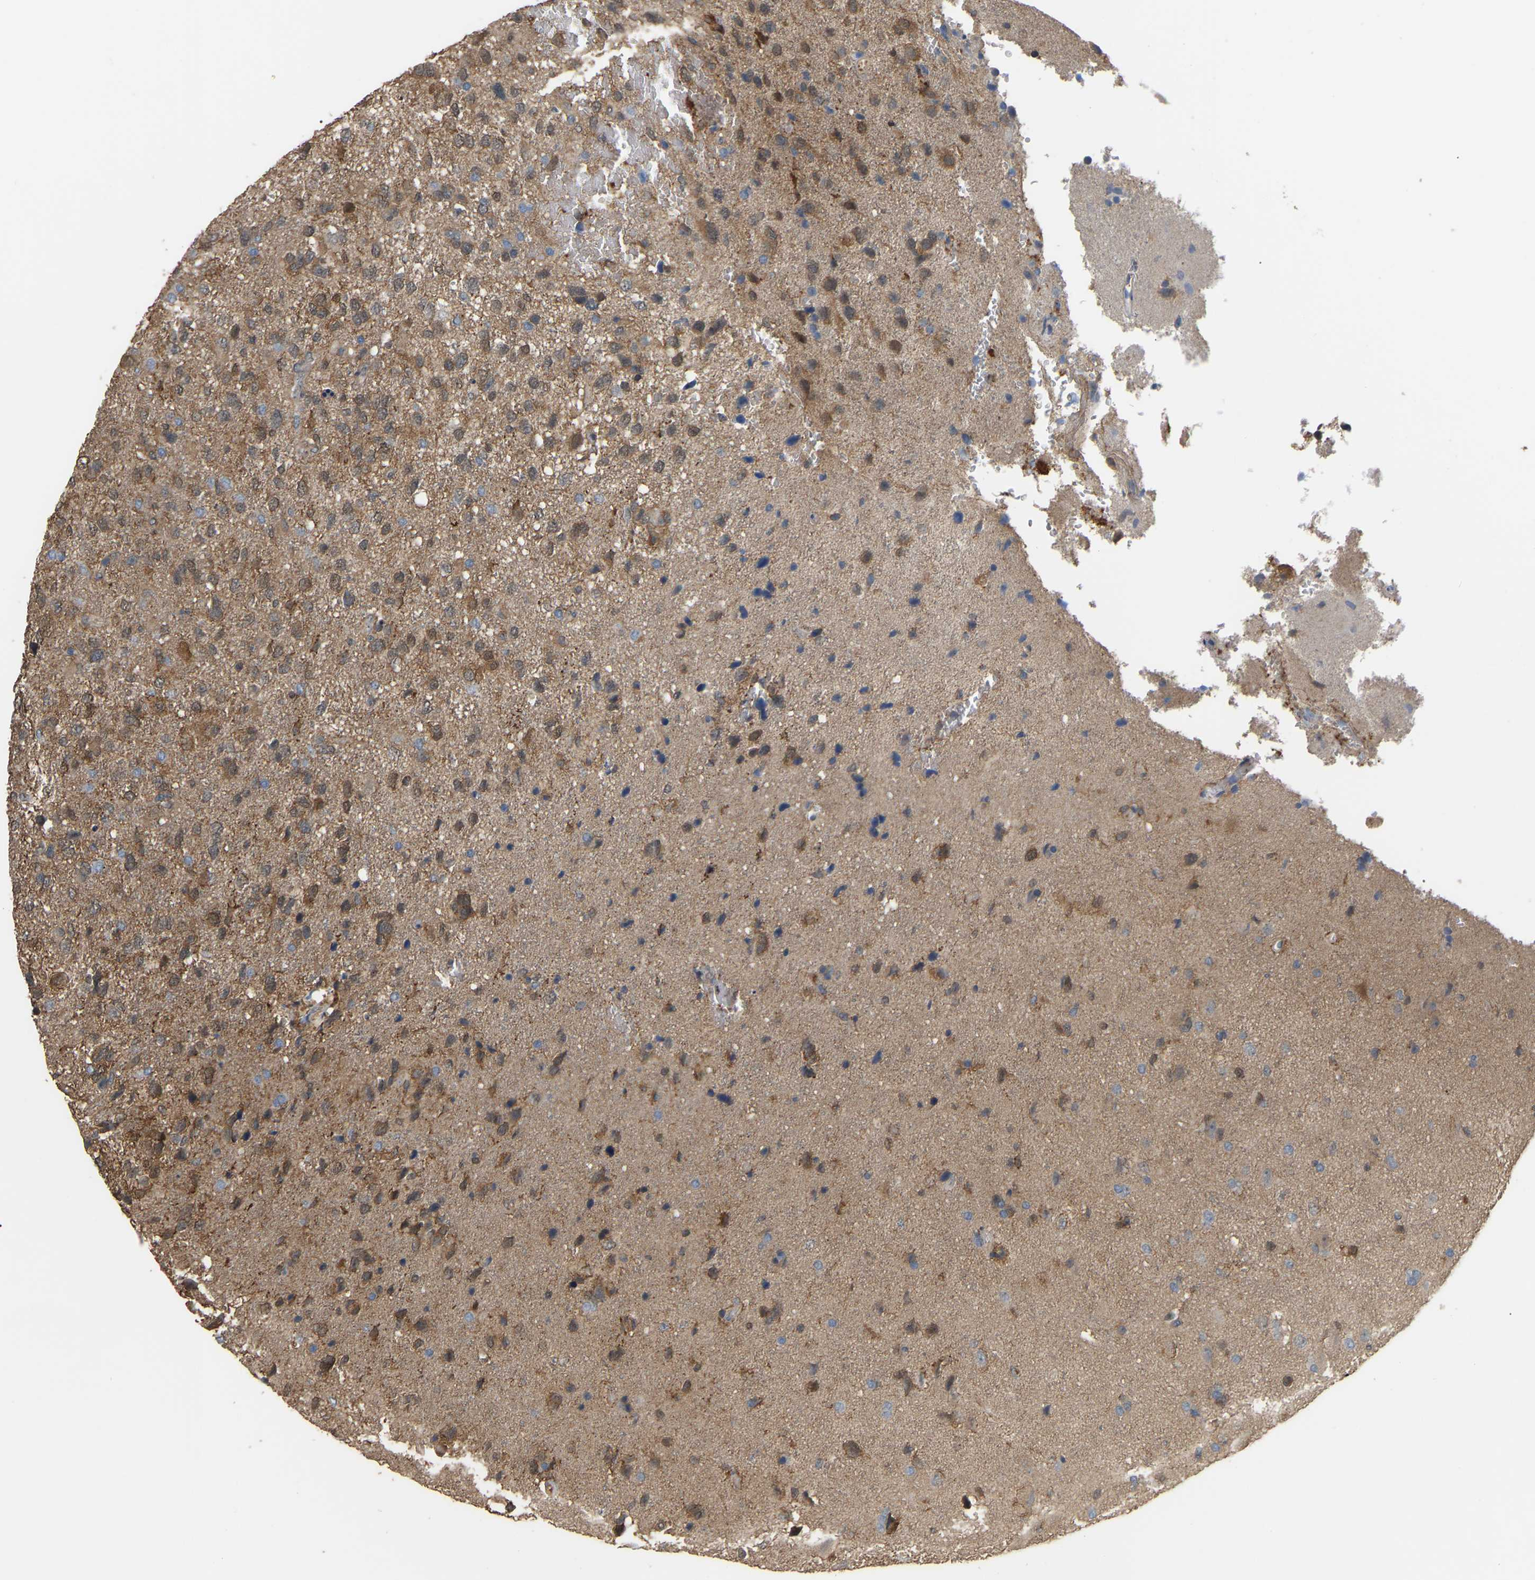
{"staining": {"intensity": "moderate", "quantity": "<25%", "location": "cytoplasmic/membranous"}, "tissue": "glioma", "cell_type": "Tumor cells", "image_type": "cancer", "snomed": [{"axis": "morphology", "description": "Glioma, malignant, High grade"}, {"axis": "topography", "description": "Brain"}], "caption": "Immunohistochemistry photomicrograph of neoplastic tissue: glioma stained using IHC displays low levels of moderate protein expression localized specifically in the cytoplasmic/membranous of tumor cells, appearing as a cytoplasmic/membranous brown color.", "gene": "MTPN", "patient": {"sex": "female", "age": 58}}